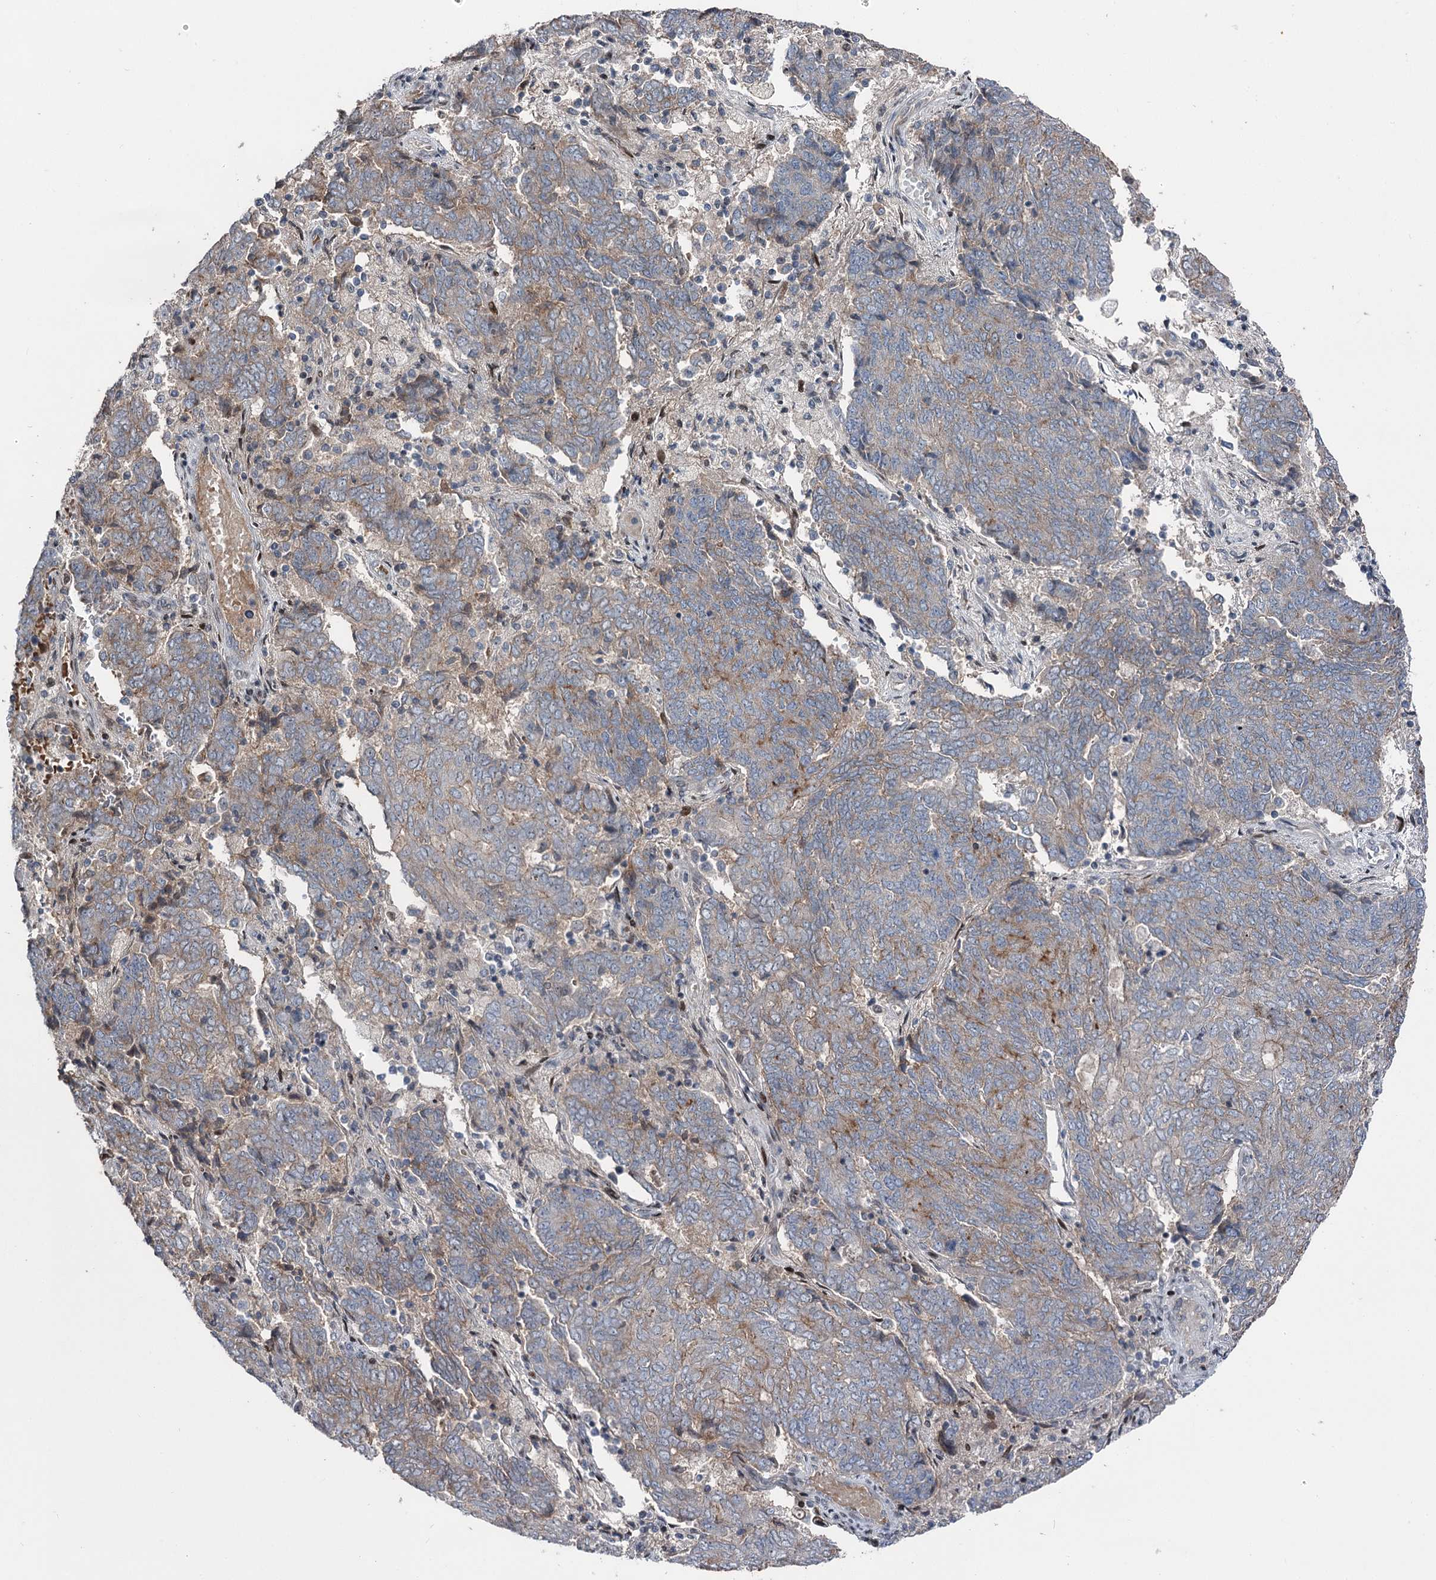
{"staining": {"intensity": "weak", "quantity": "25%-75%", "location": "cytoplasmic/membranous"}, "tissue": "endometrial cancer", "cell_type": "Tumor cells", "image_type": "cancer", "snomed": [{"axis": "morphology", "description": "Adenocarcinoma, NOS"}, {"axis": "topography", "description": "Endometrium"}], "caption": "A brown stain shows weak cytoplasmic/membranous positivity of a protein in adenocarcinoma (endometrial) tumor cells. (IHC, brightfield microscopy, high magnification).", "gene": "ITFG2", "patient": {"sex": "female", "age": 80}}